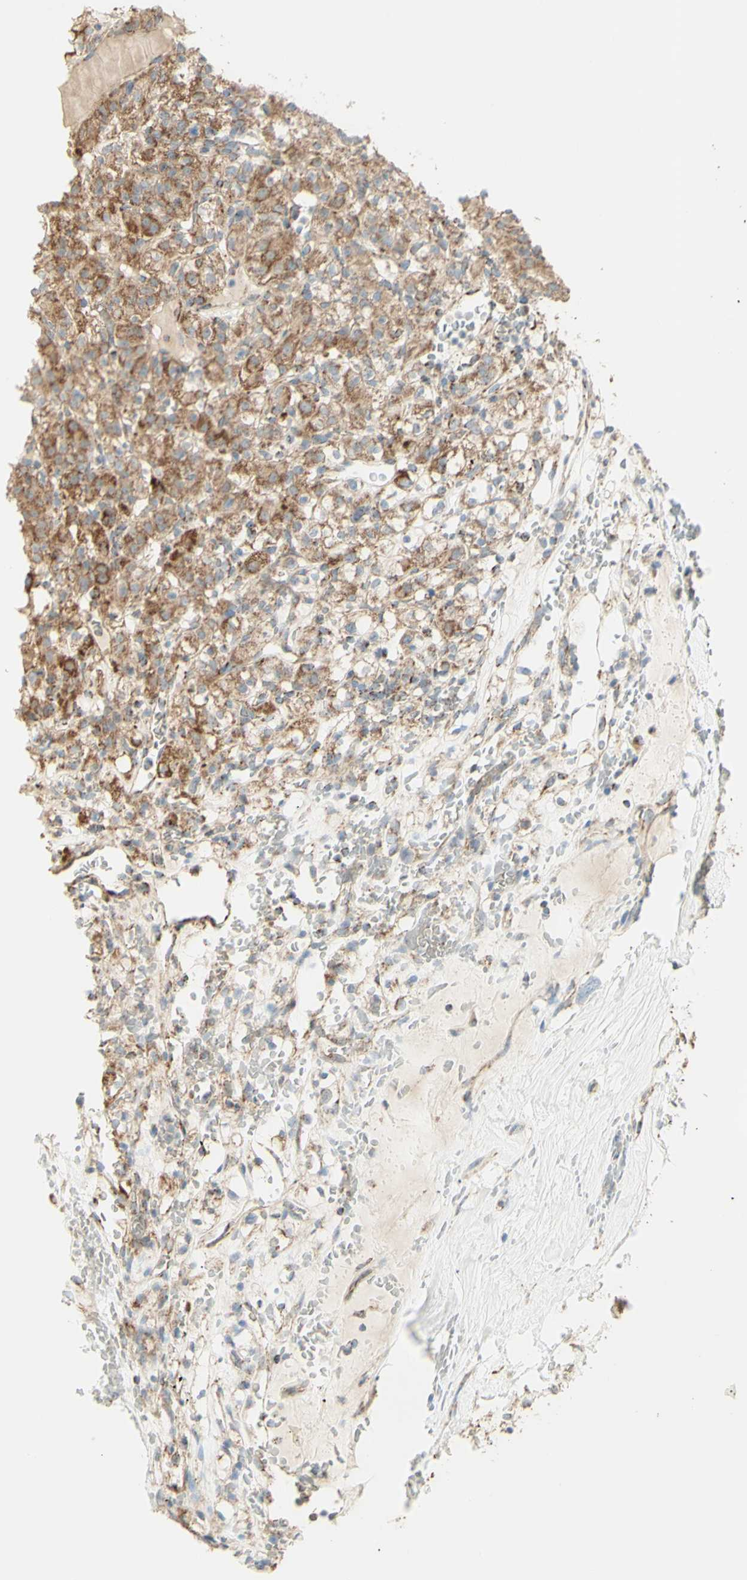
{"staining": {"intensity": "moderate", "quantity": ">75%", "location": "cytoplasmic/membranous"}, "tissue": "renal cancer", "cell_type": "Tumor cells", "image_type": "cancer", "snomed": [{"axis": "morphology", "description": "Normal tissue, NOS"}, {"axis": "morphology", "description": "Adenocarcinoma, NOS"}, {"axis": "topography", "description": "Kidney"}], "caption": "A micrograph showing moderate cytoplasmic/membranous staining in approximately >75% of tumor cells in renal adenocarcinoma, as visualized by brown immunohistochemical staining.", "gene": "LETM1", "patient": {"sex": "female", "age": 72}}